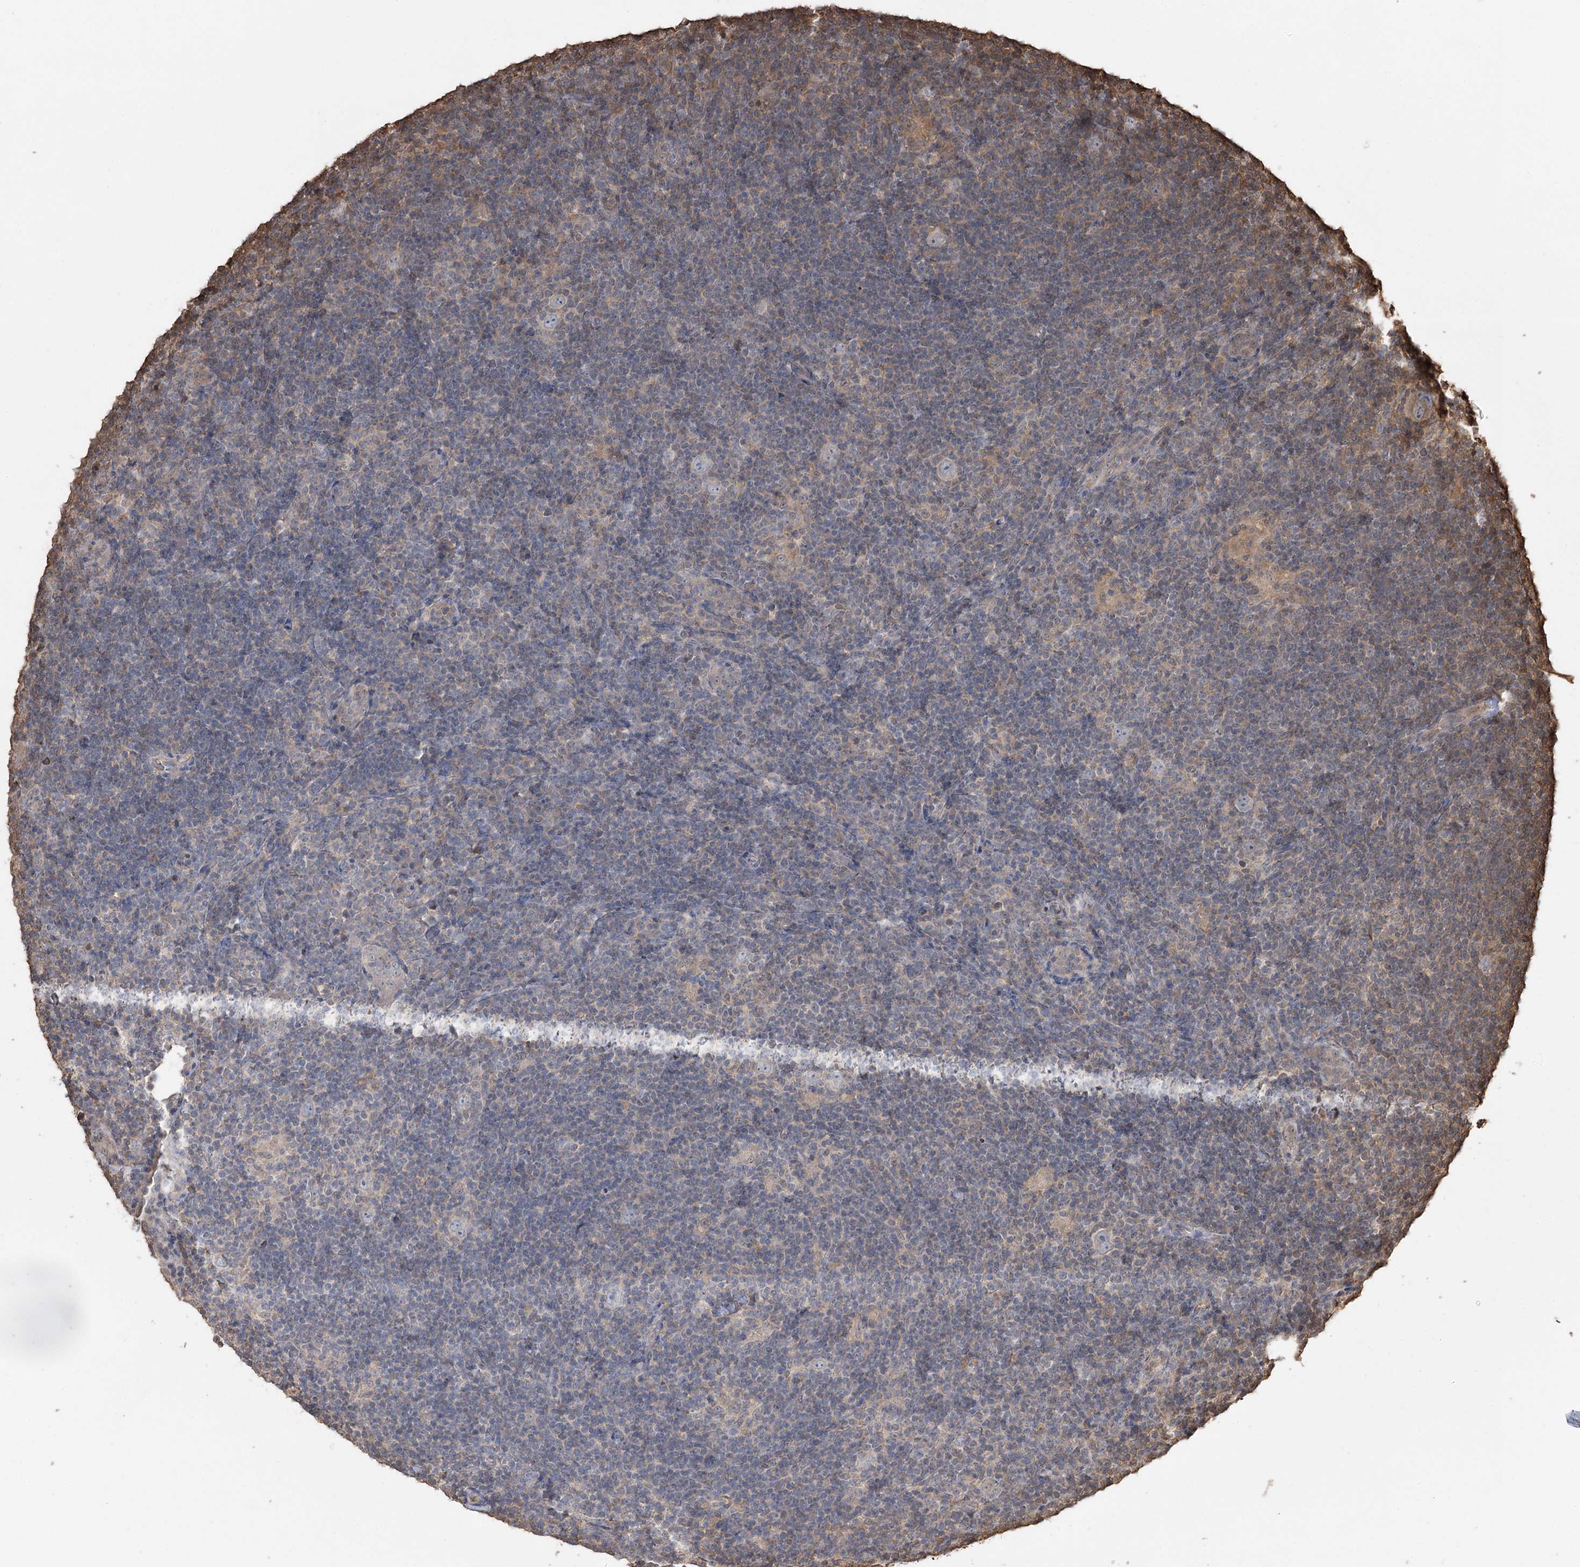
{"staining": {"intensity": "negative", "quantity": "none", "location": "none"}, "tissue": "lymphoma", "cell_type": "Tumor cells", "image_type": "cancer", "snomed": [{"axis": "morphology", "description": "Hodgkin's disease, NOS"}, {"axis": "topography", "description": "Lymph node"}], "caption": "An image of lymphoma stained for a protein reveals no brown staining in tumor cells.", "gene": "PLCH1", "patient": {"sex": "female", "age": 57}}